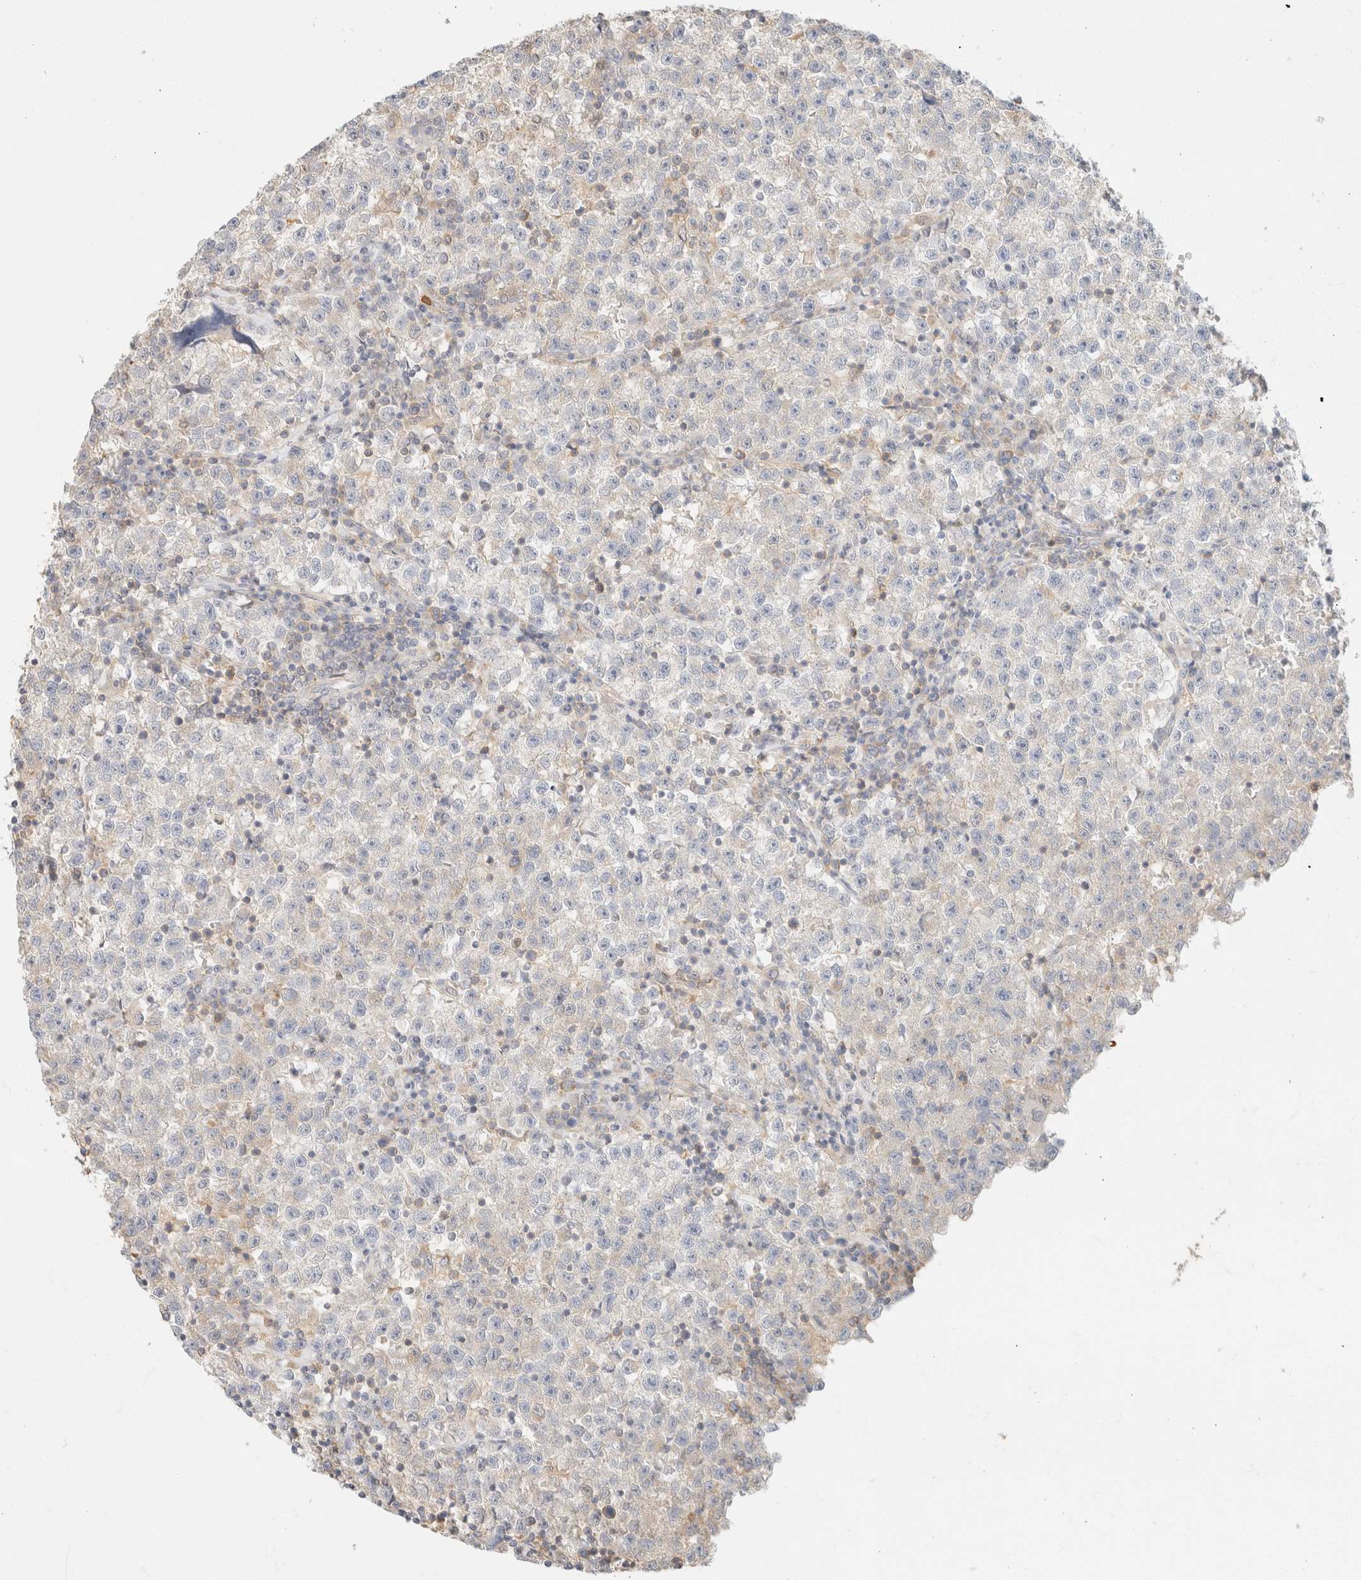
{"staining": {"intensity": "negative", "quantity": "none", "location": "none"}, "tissue": "testis cancer", "cell_type": "Tumor cells", "image_type": "cancer", "snomed": [{"axis": "morphology", "description": "Seminoma, NOS"}, {"axis": "topography", "description": "Testis"}], "caption": "Immunohistochemical staining of testis seminoma demonstrates no significant positivity in tumor cells. (IHC, brightfield microscopy, high magnification).", "gene": "GPI", "patient": {"sex": "male", "age": 22}}